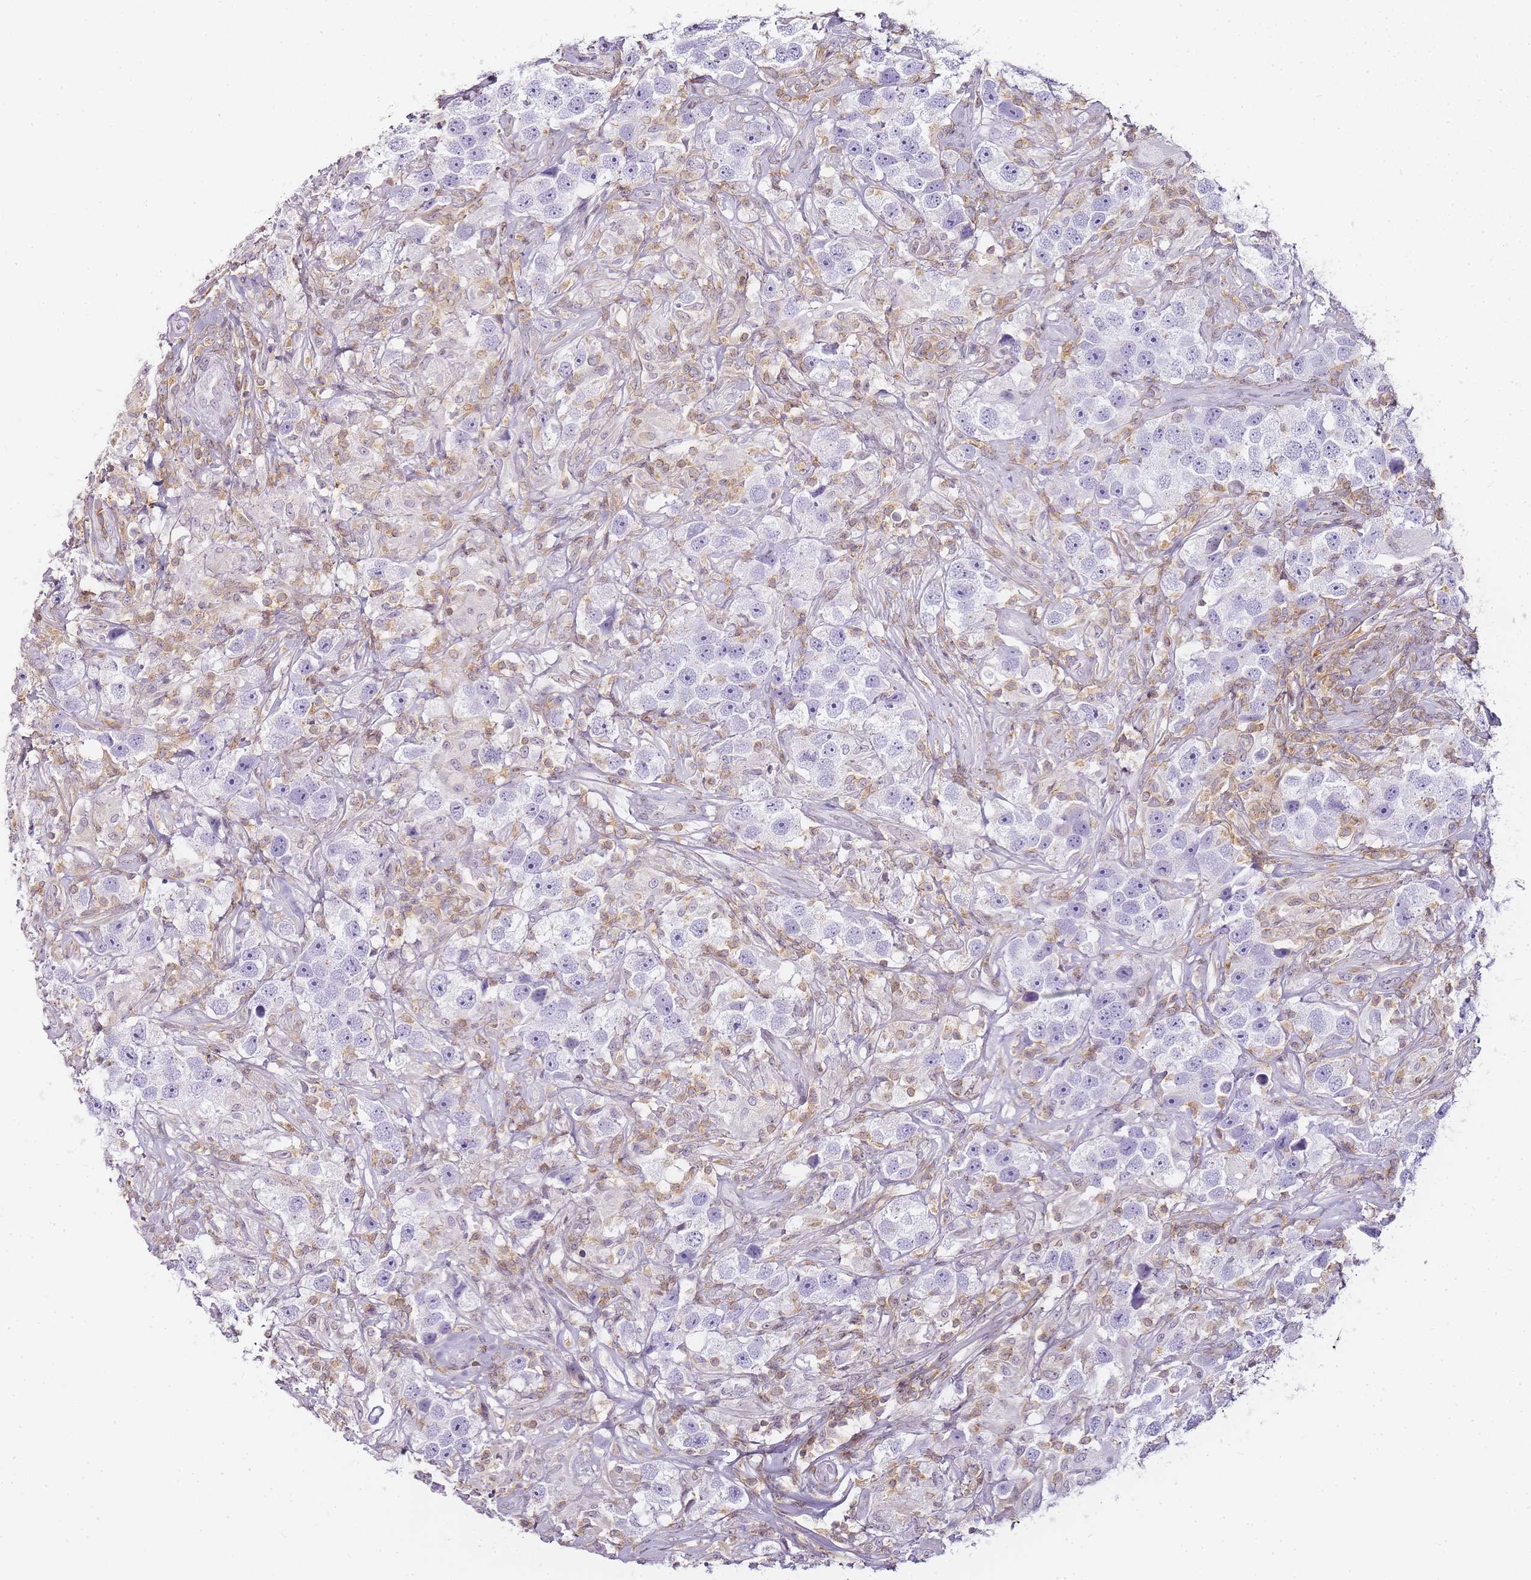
{"staining": {"intensity": "negative", "quantity": "none", "location": "none"}, "tissue": "testis cancer", "cell_type": "Tumor cells", "image_type": "cancer", "snomed": [{"axis": "morphology", "description": "Seminoma, NOS"}, {"axis": "topography", "description": "Testis"}], "caption": "Protein analysis of testis seminoma exhibits no significant expression in tumor cells. (Stains: DAB IHC with hematoxylin counter stain, Microscopy: brightfield microscopy at high magnification).", "gene": "JAKMIP1", "patient": {"sex": "male", "age": 49}}